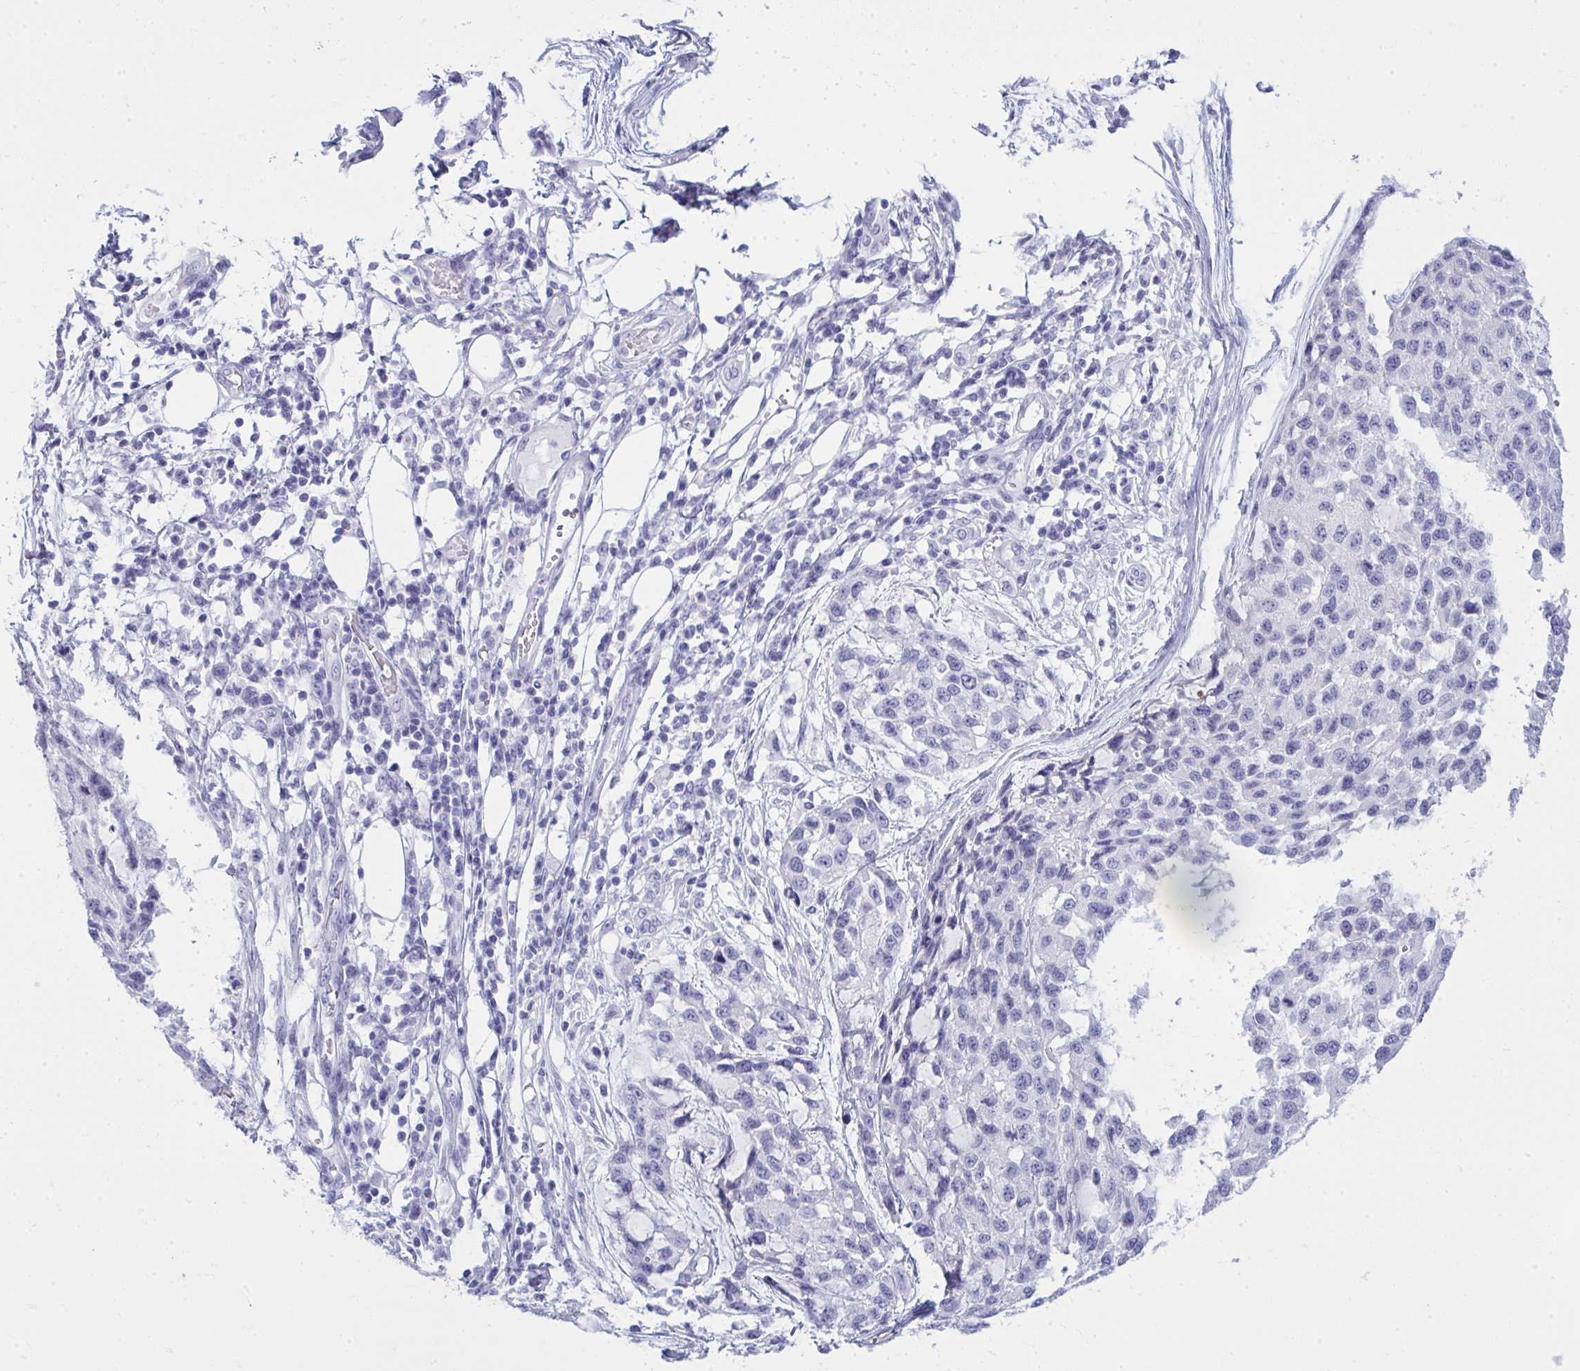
{"staining": {"intensity": "negative", "quantity": "none", "location": "none"}, "tissue": "melanoma", "cell_type": "Tumor cells", "image_type": "cancer", "snomed": [{"axis": "morphology", "description": "Malignant melanoma, NOS"}, {"axis": "topography", "description": "Skin"}], "caption": "A high-resolution image shows immunohistochemistry (IHC) staining of malignant melanoma, which shows no significant staining in tumor cells. (DAB (3,3'-diaminobenzidine) IHC with hematoxylin counter stain).", "gene": "QDPR", "patient": {"sex": "male", "age": 62}}